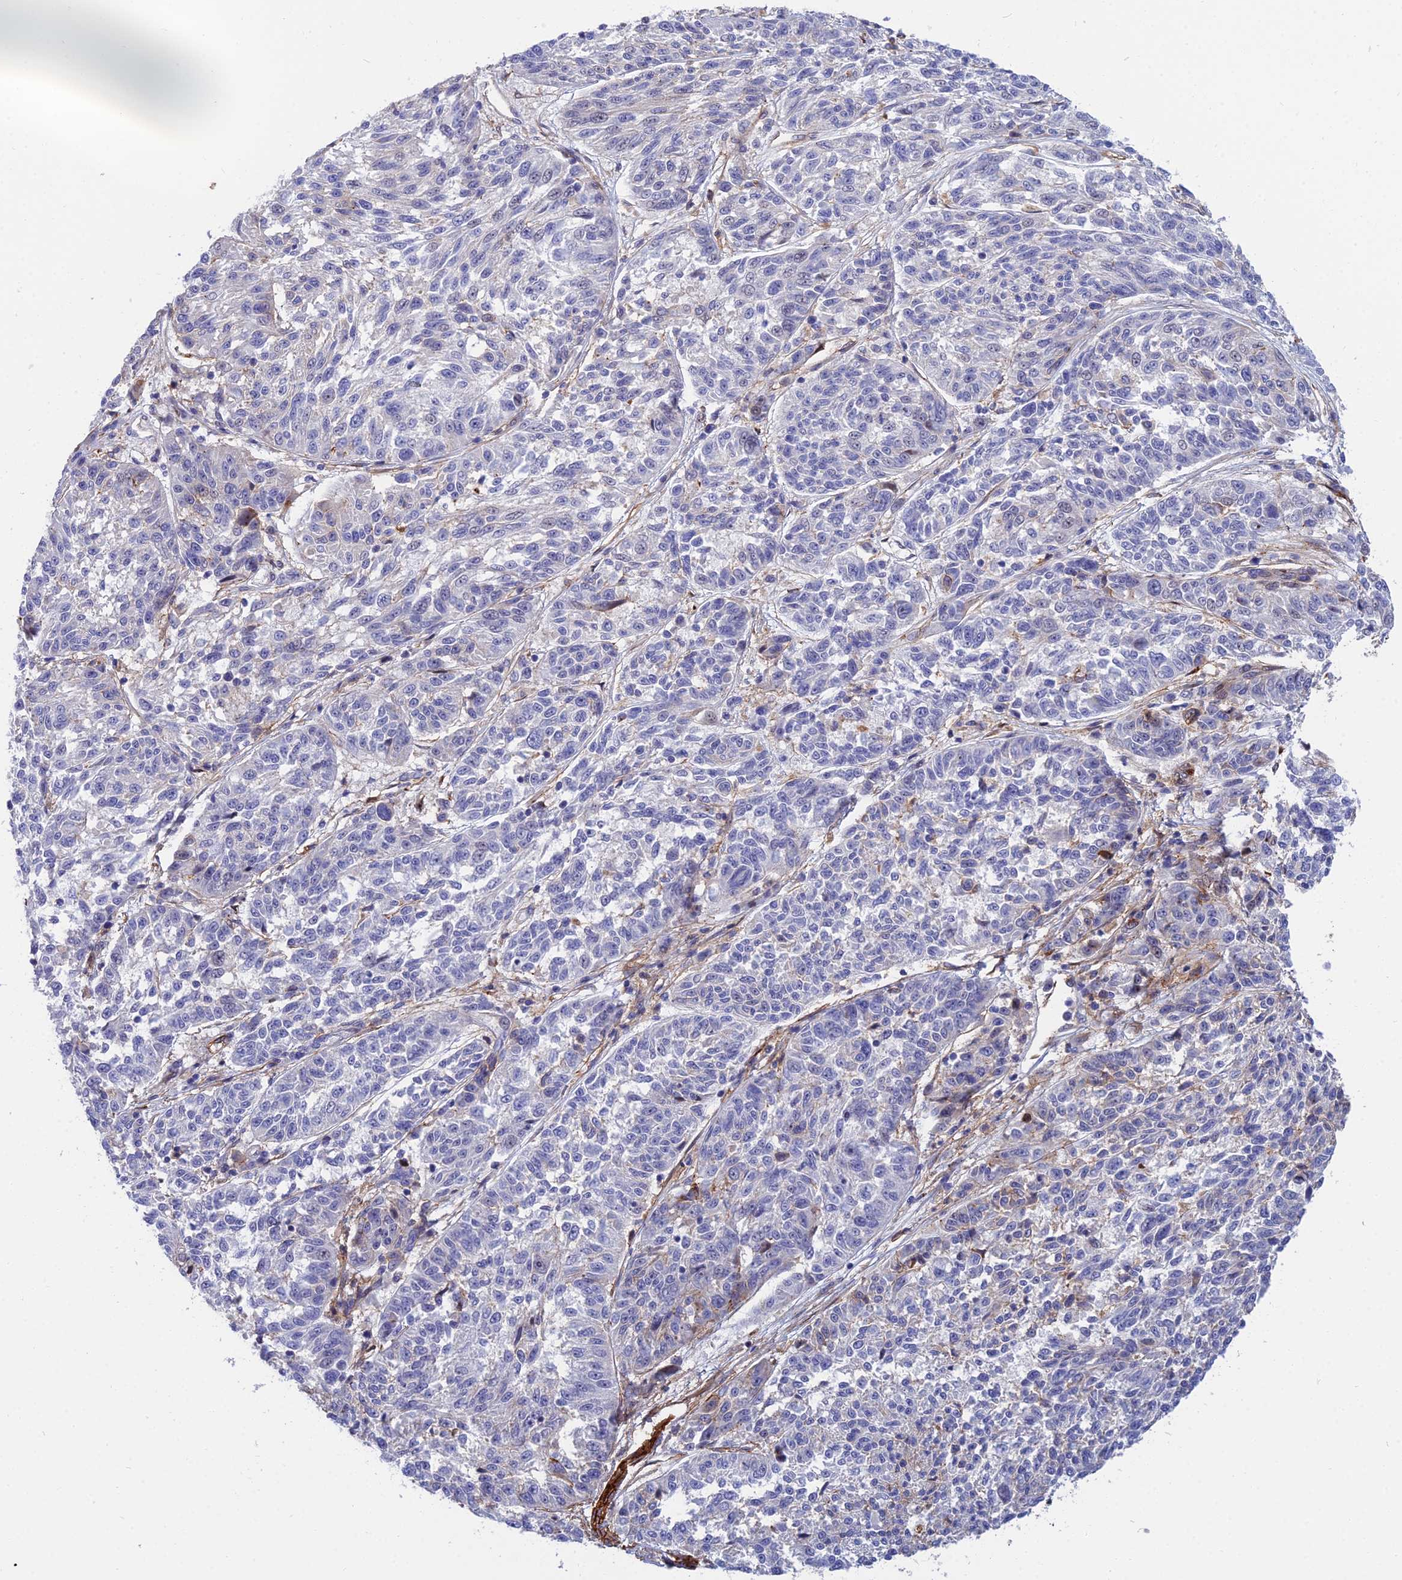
{"staining": {"intensity": "negative", "quantity": "none", "location": "none"}, "tissue": "melanoma", "cell_type": "Tumor cells", "image_type": "cancer", "snomed": [{"axis": "morphology", "description": "Malignant melanoma, NOS"}, {"axis": "topography", "description": "Skin"}], "caption": "Micrograph shows no protein expression in tumor cells of malignant melanoma tissue.", "gene": "TRIM43B", "patient": {"sex": "male", "age": 53}}